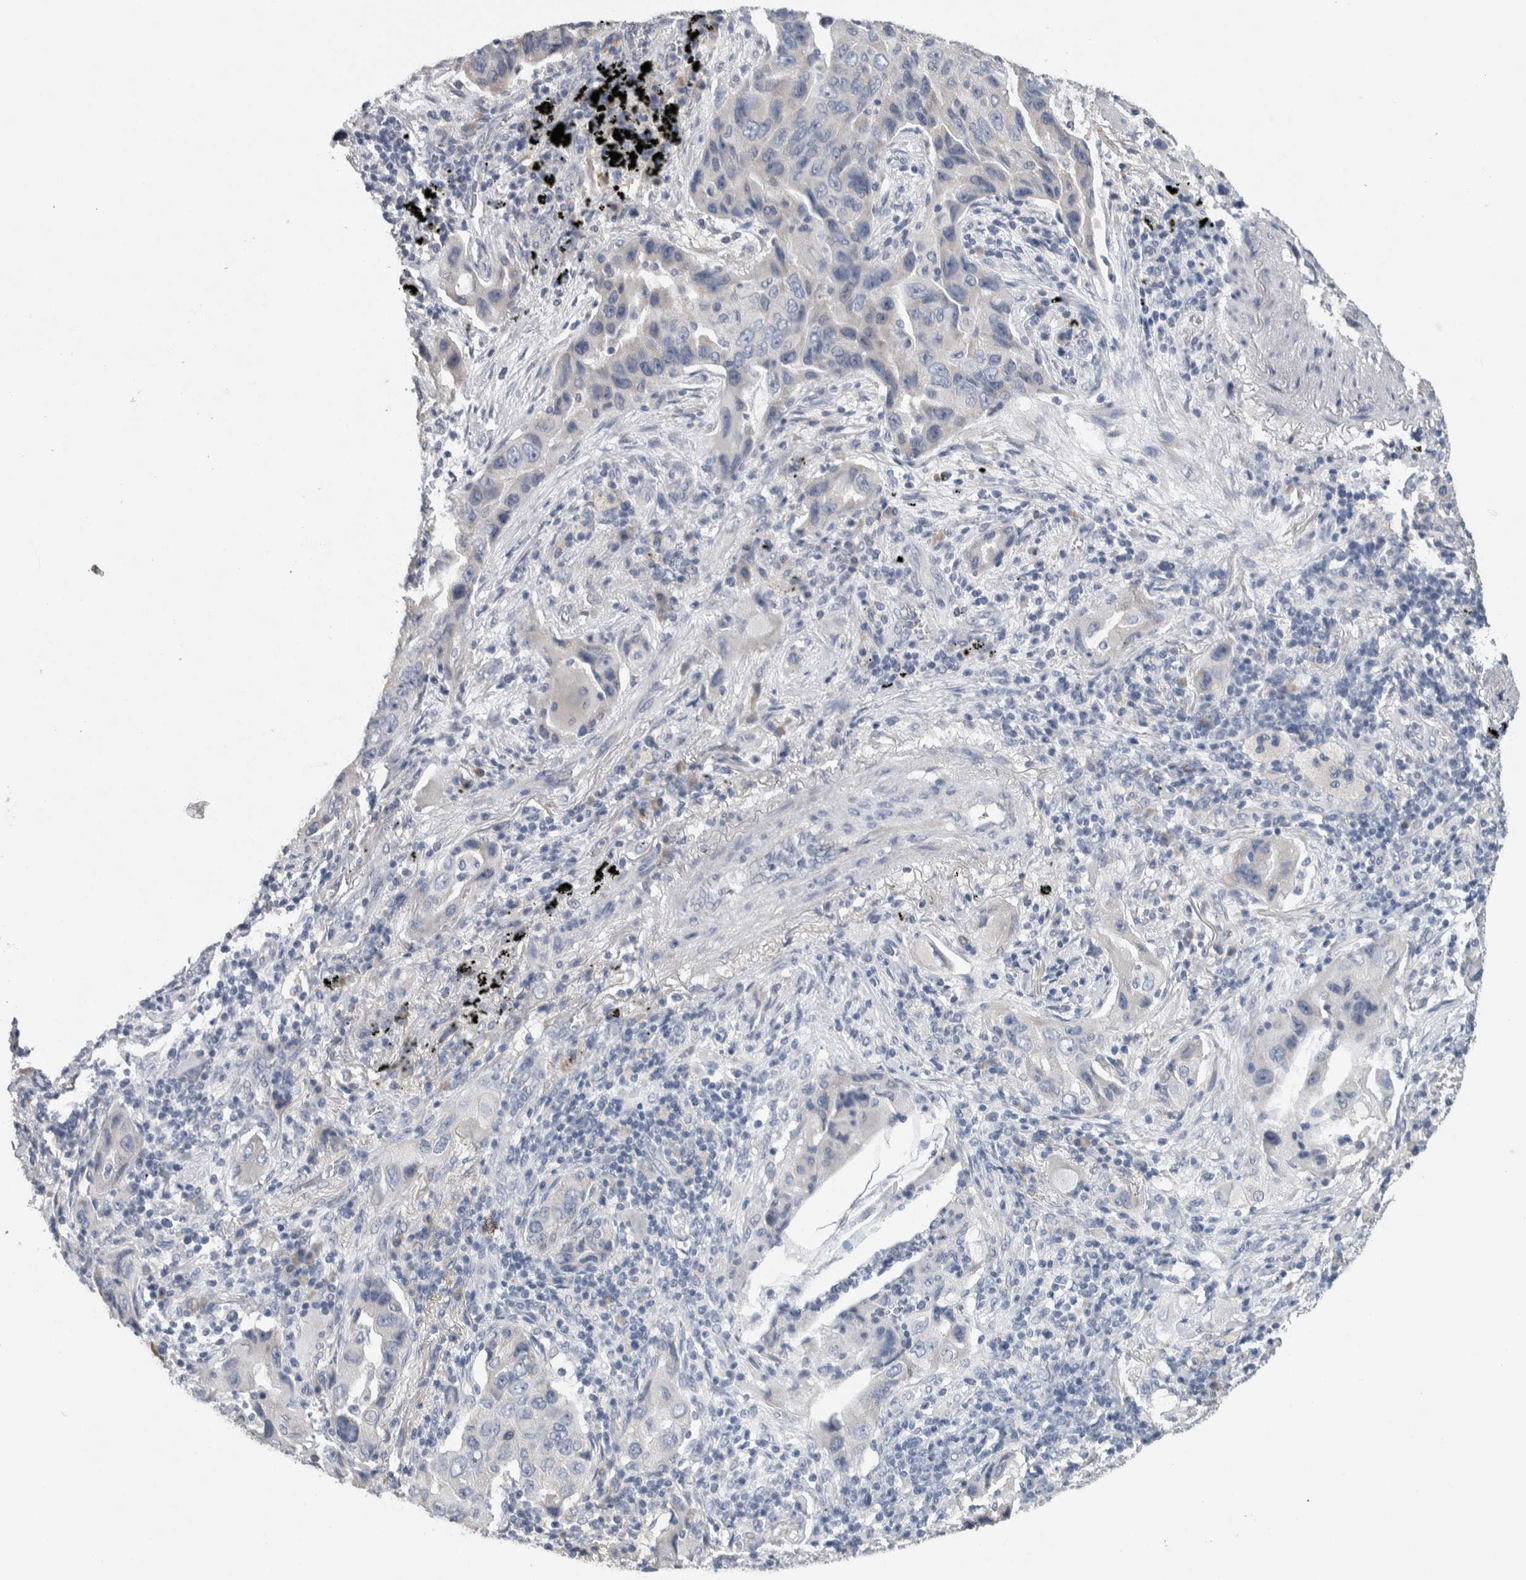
{"staining": {"intensity": "negative", "quantity": "none", "location": "none"}, "tissue": "lung cancer", "cell_type": "Tumor cells", "image_type": "cancer", "snomed": [{"axis": "morphology", "description": "Adenocarcinoma, NOS"}, {"axis": "topography", "description": "Lung"}], "caption": "Immunohistochemistry (IHC) image of human lung cancer (adenocarcinoma) stained for a protein (brown), which demonstrates no staining in tumor cells. (DAB (3,3'-diaminobenzidine) IHC visualized using brightfield microscopy, high magnification).", "gene": "NEFM", "patient": {"sex": "female", "age": 65}}